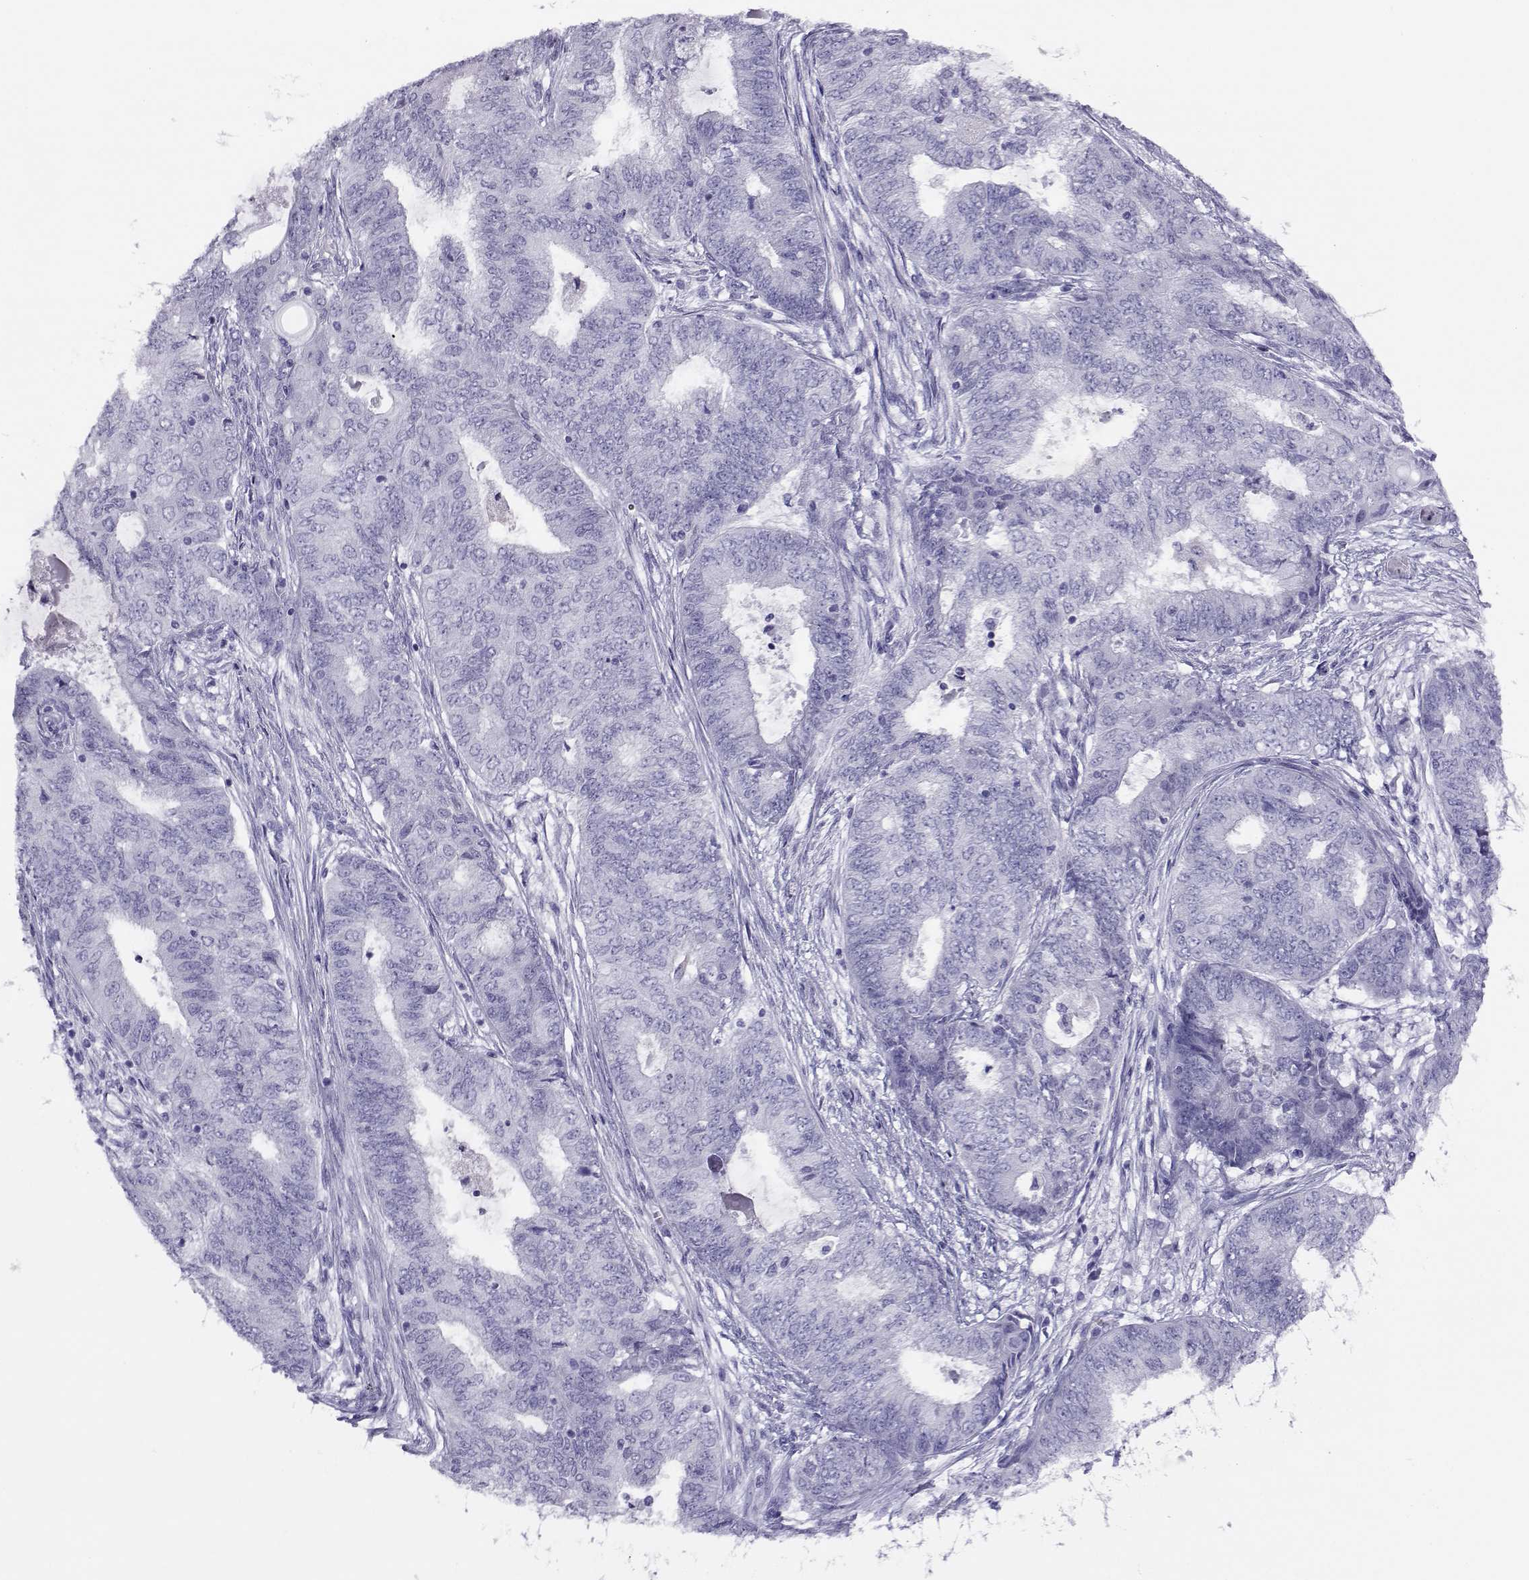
{"staining": {"intensity": "negative", "quantity": "none", "location": "none"}, "tissue": "endometrial cancer", "cell_type": "Tumor cells", "image_type": "cancer", "snomed": [{"axis": "morphology", "description": "Adenocarcinoma, NOS"}, {"axis": "topography", "description": "Endometrium"}], "caption": "This is an IHC image of endometrial cancer. There is no expression in tumor cells.", "gene": "RHOXF2", "patient": {"sex": "female", "age": 62}}